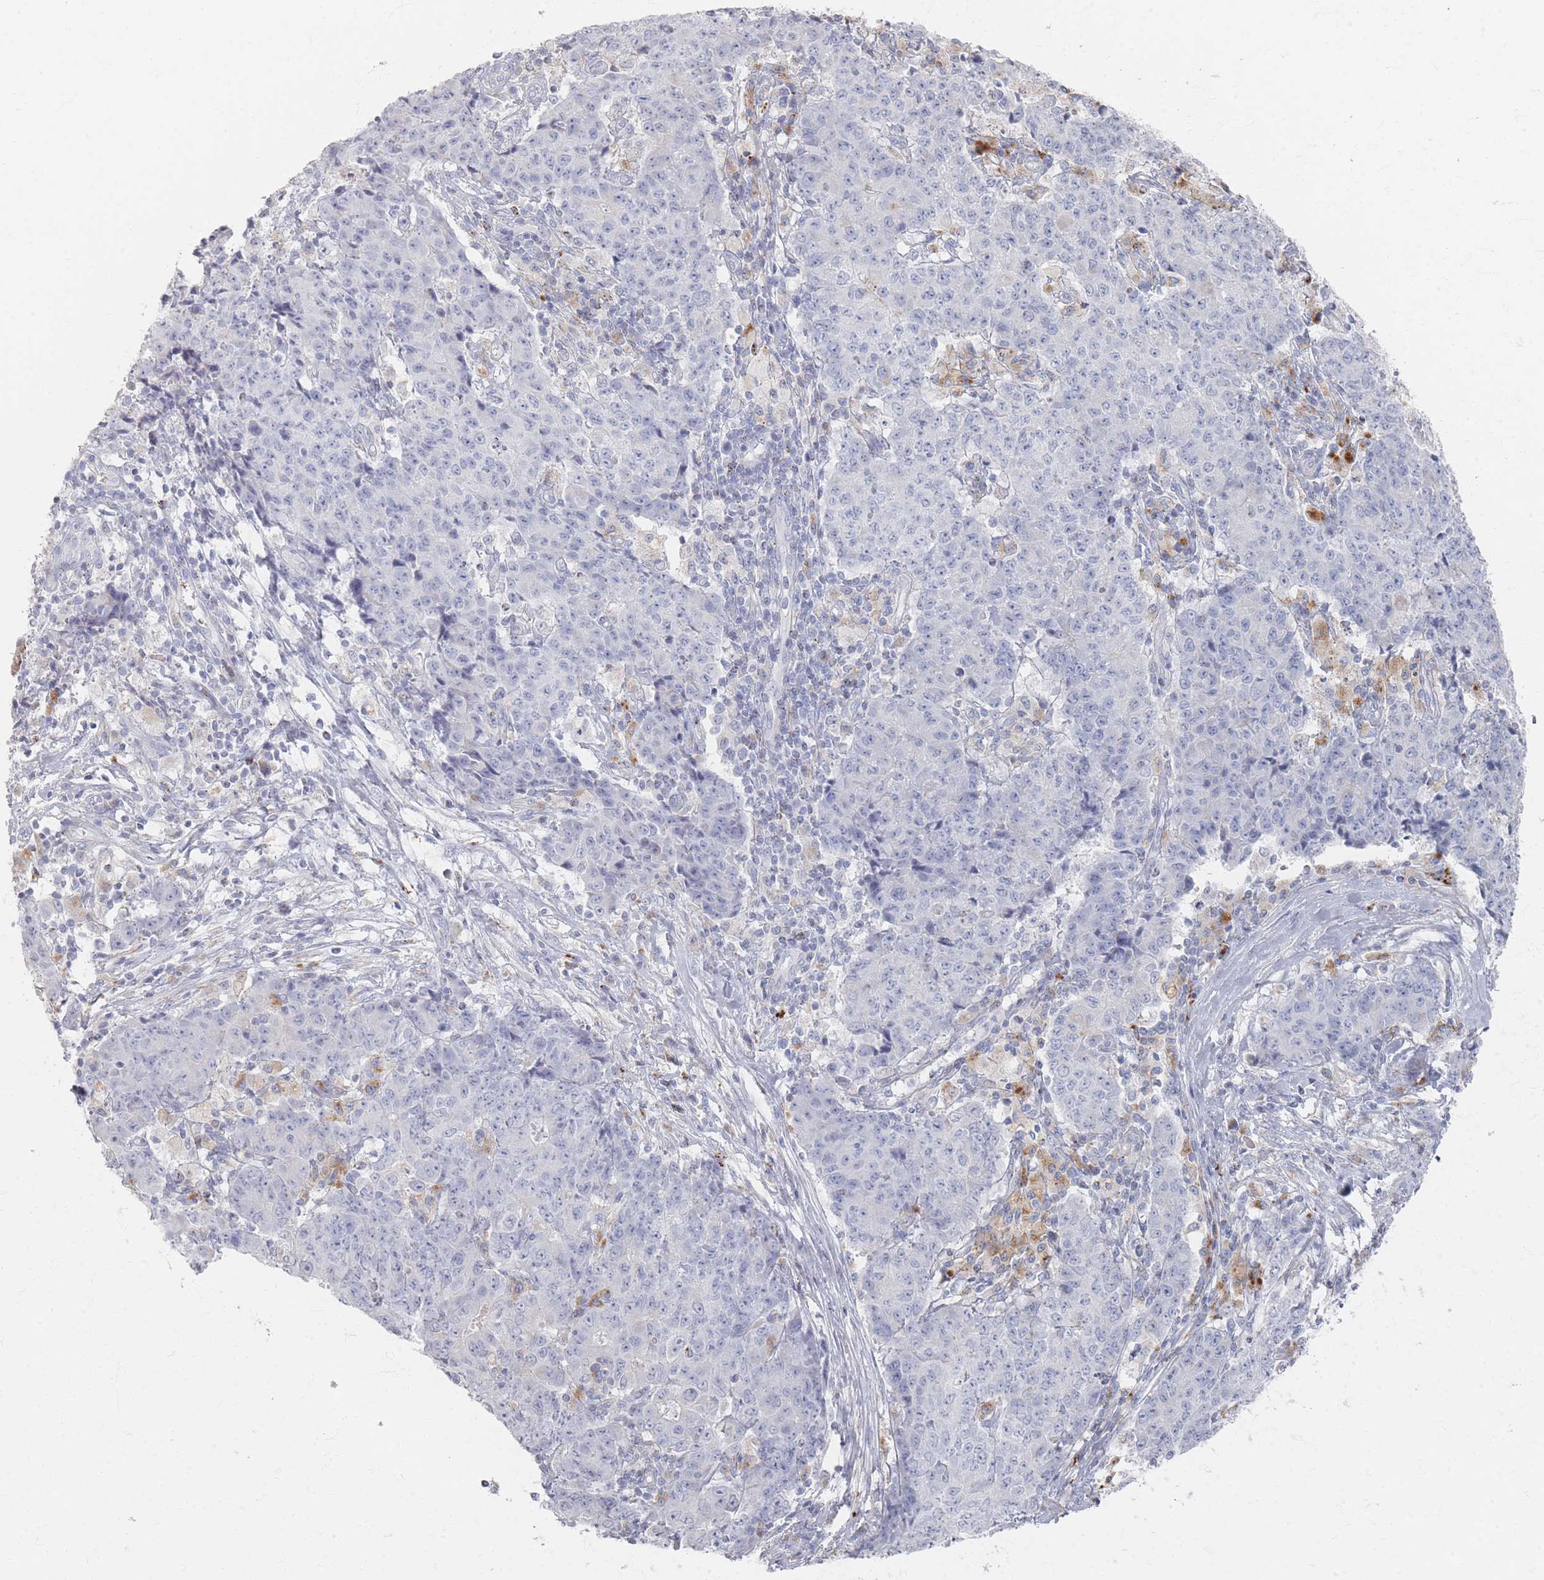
{"staining": {"intensity": "negative", "quantity": "none", "location": "none"}, "tissue": "ovarian cancer", "cell_type": "Tumor cells", "image_type": "cancer", "snomed": [{"axis": "morphology", "description": "Carcinoma, endometroid"}, {"axis": "topography", "description": "Ovary"}], "caption": "Immunohistochemical staining of ovarian cancer exhibits no significant positivity in tumor cells.", "gene": "SLC2A11", "patient": {"sex": "female", "age": 42}}